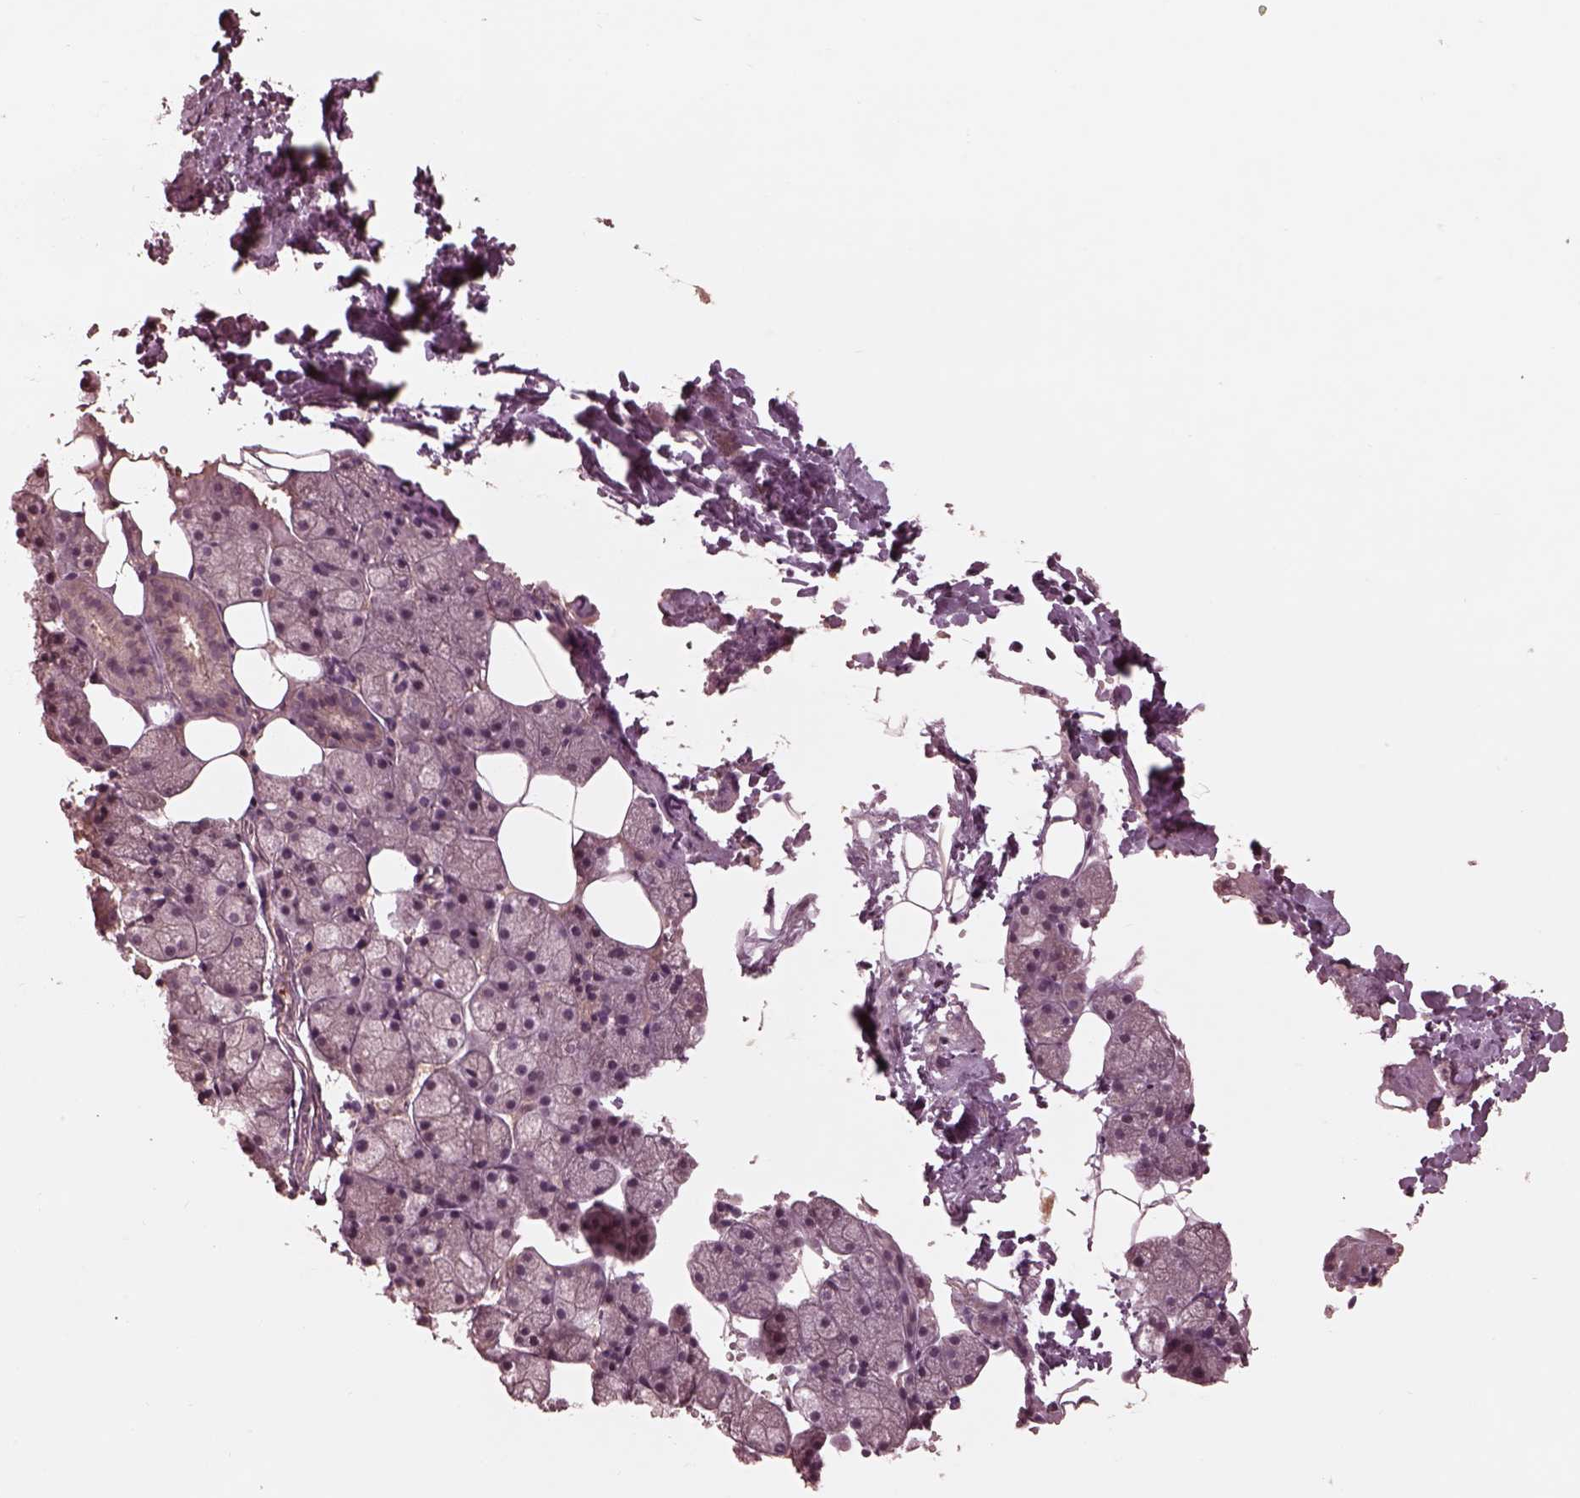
{"staining": {"intensity": "negative", "quantity": "none", "location": "none"}, "tissue": "salivary gland", "cell_type": "Glandular cells", "image_type": "normal", "snomed": [{"axis": "morphology", "description": "Normal tissue, NOS"}, {"axis": "topography", "description": "Salivary gland"}], "caption": "Image shows no protein expression in glandular cells of unremarkable salivary gland.", "gene": "TF", "patient": {"sex": "male", "age": 38}}